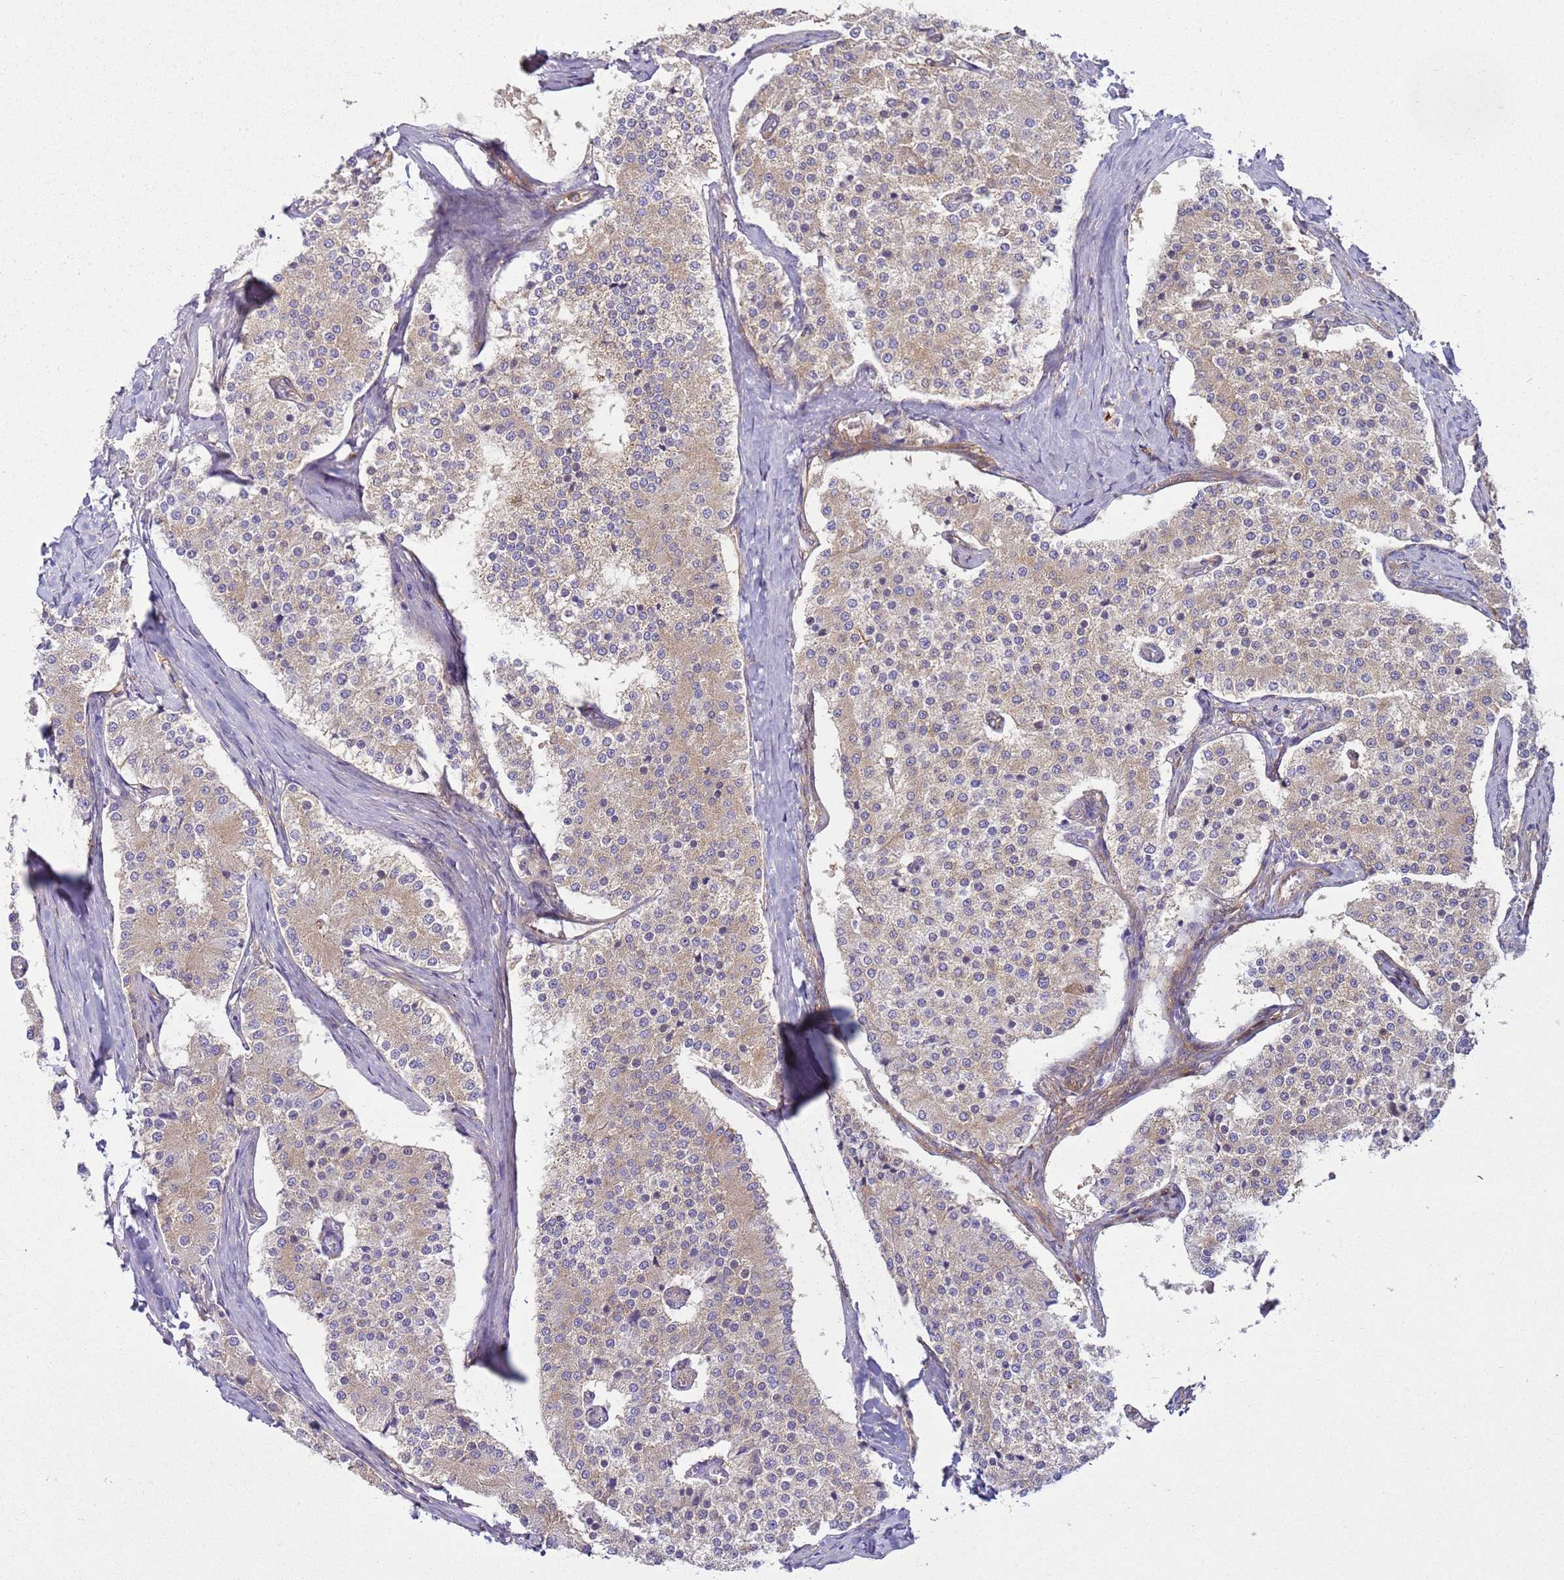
{"staining": {"intensity": "weak", "quantity": ">75%", "location": "cytoplasmic/membranous"}, "tissue": "carcinoid", "cell_type": "Tumor cells", "image_type": "cancer", "snomed": [{"axis": "morphology", "description": "Carcinoid, malignant, NOS"}, {"axis": "topography", "description": "Colon"}], "caption": "Weak cytoplasmic/membranous positivity for a protein is seen in about >75% of tumor cells of carcinoid using IHC.", "gene": "SNX21", "patient": {"sex": "female", "age": 52}}